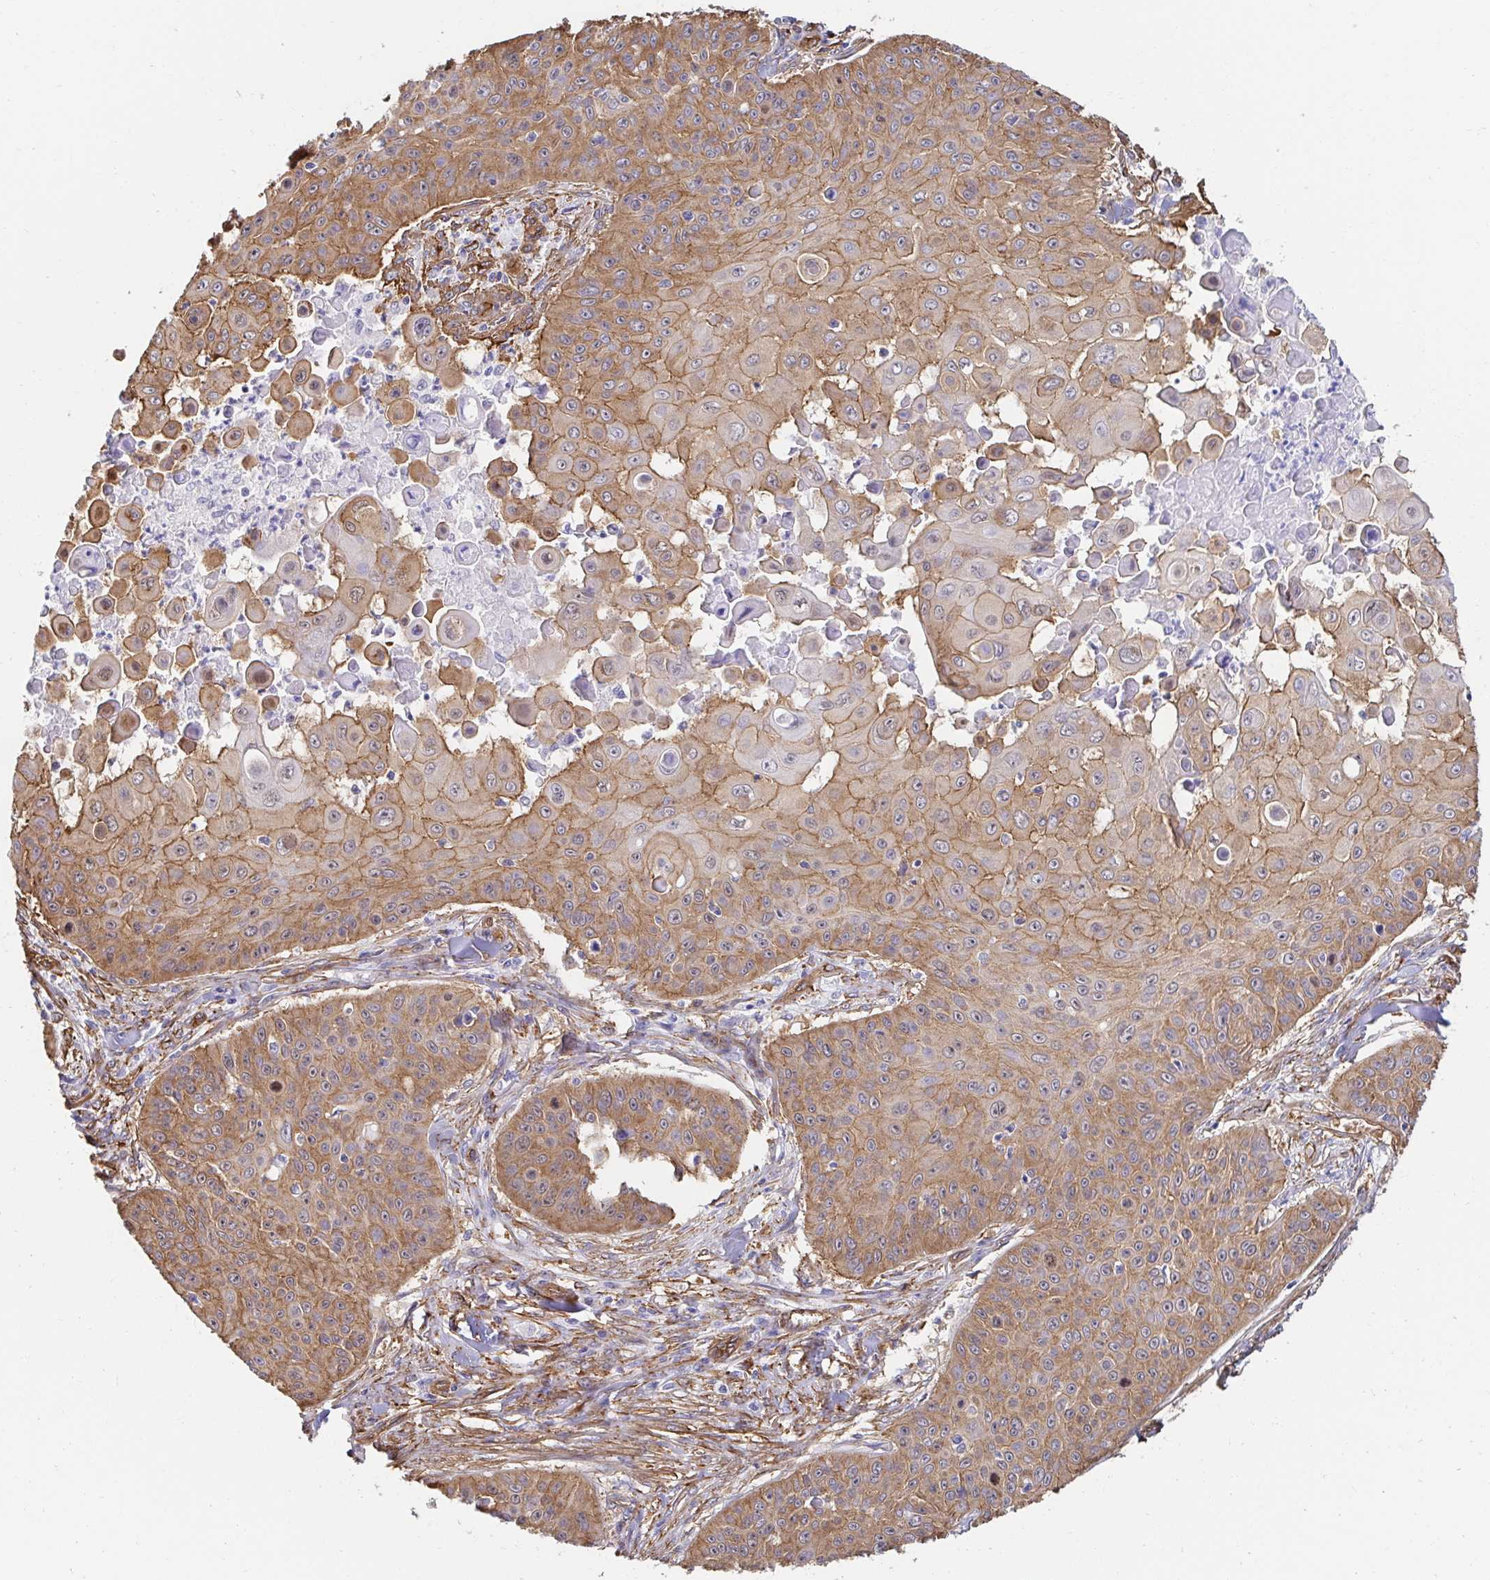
{"staining": {"intensity": "moderate", "quantity": ">75%", "location": "cytoplasmic/membranous"}, "tissue": "skin cancer", "cell_type": "Tumor cells", "image_type": "cancer", "snomed": [{"axis": "morphology", "description": "Squamous cell carcinoma, NOS"}, {"axis": "topography", "description": "Skin"}], "caption": "Immunohistochemistry (IHC) staining of skin cancer (squamous cell carcinoma), which reveals medium levels of moderate cytoplasmic/membranous expression in about >75% of tumor cells indicating moderate cytoplasmic/membranous protein staining. The staining was performed using DAB (3,3'-diaminobenzidine) (brown) for protein detection and nuclei were counterstained in hematoxylin (blue).", "gene": "CTTN", "patient": {"sex": "male", "age": 82}}